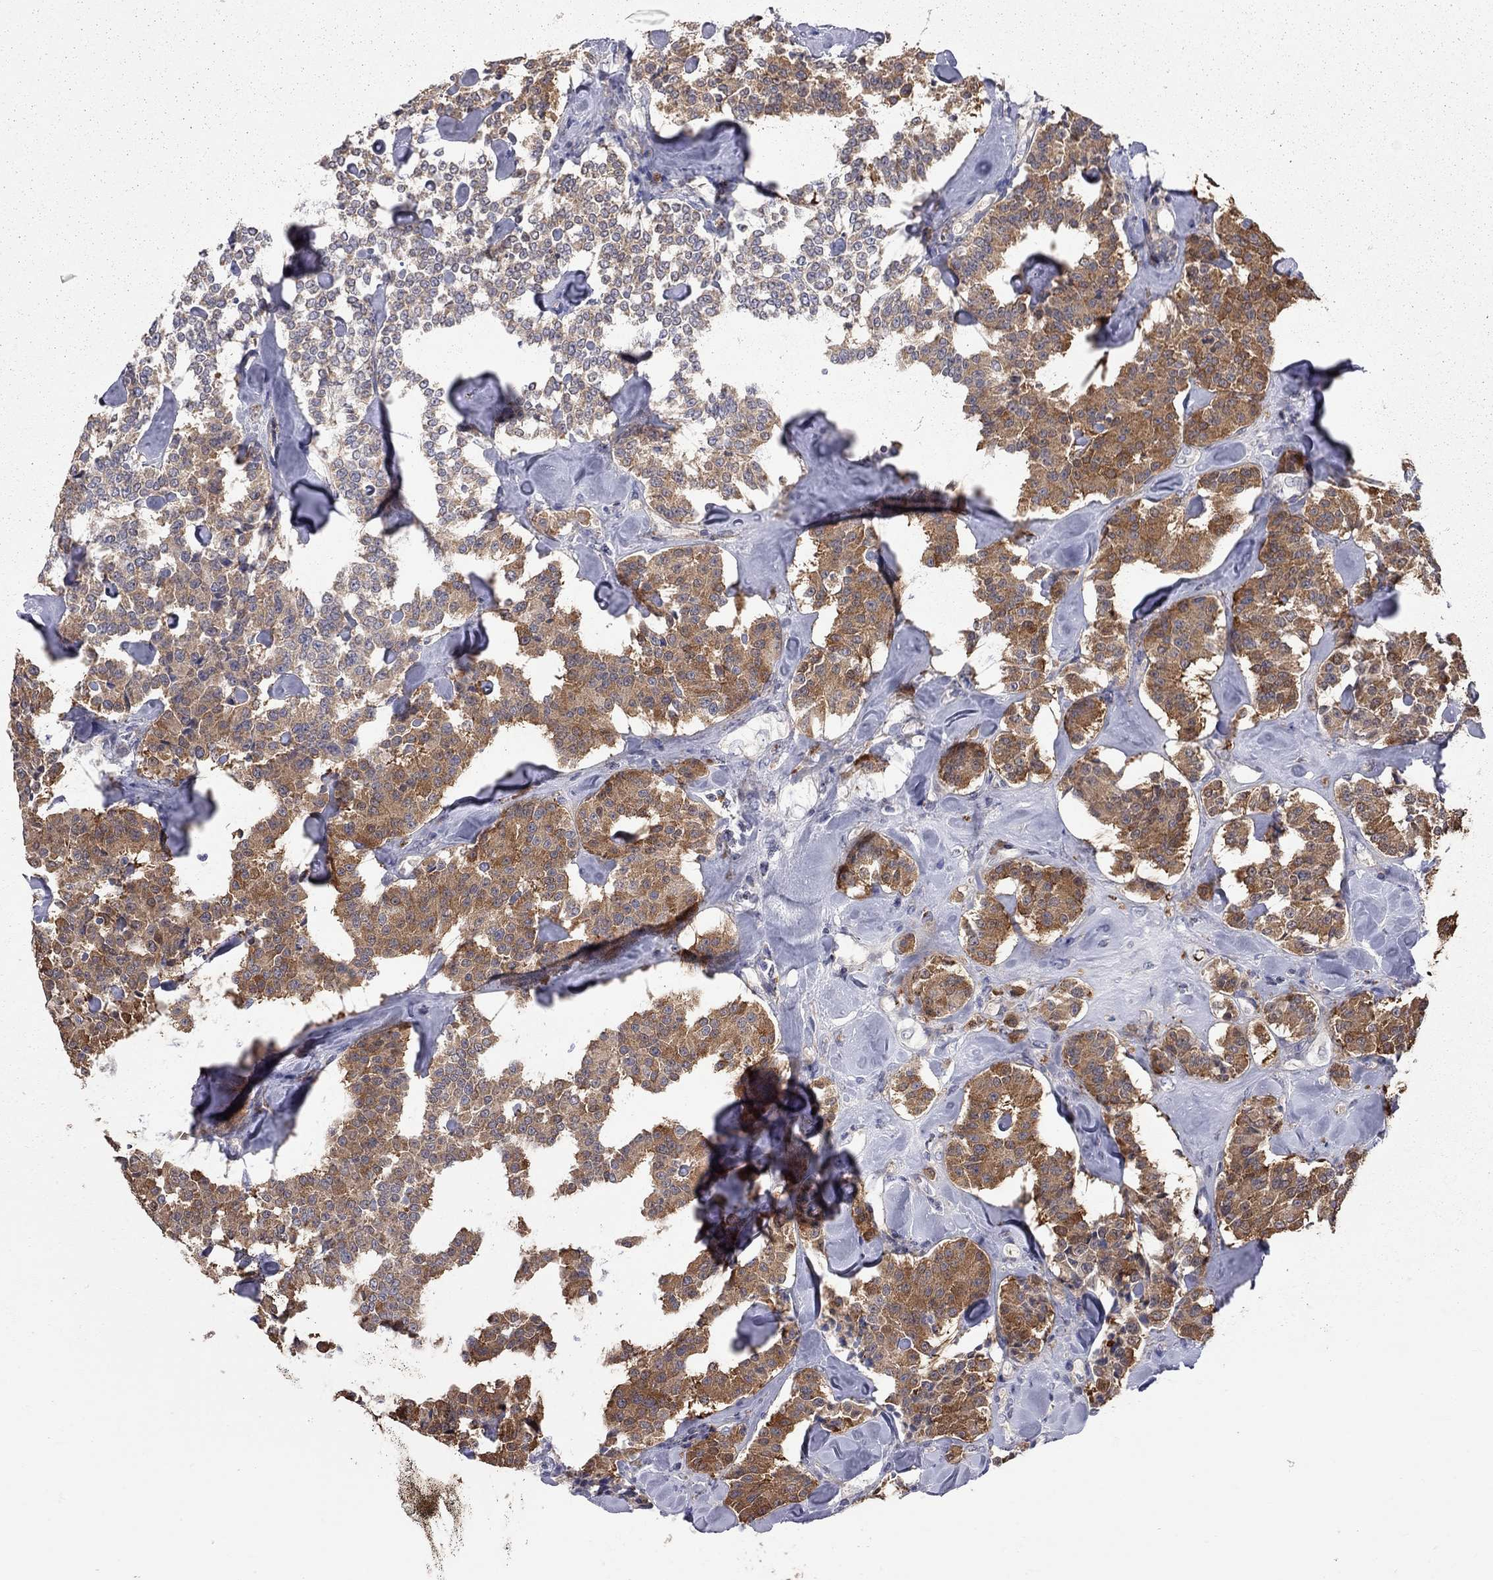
{"staining": {"intensity": "strong", "quantity": ">75%", "location": "cytoplasmic/membranous"}, "tissue": "carcinoid", "cell_type": "Tumor cells", "image_type": "cancer", "snomed": [{"axis": "morphology", "description": "Carcinoid, malignant, NOS"}, {"axis": "topography", "description": "Pancreas"}], "caption": "Brown immunohistochemical staining in human carcinoid displays strong cytoplasmic/membranous positivity in approximately >75% of tumor cells. The protein of interest is shown in brown color, while the nuclei are stained blue.", "gene": "KANSL1L", "patient": {"sex": "male", "age": 41}}